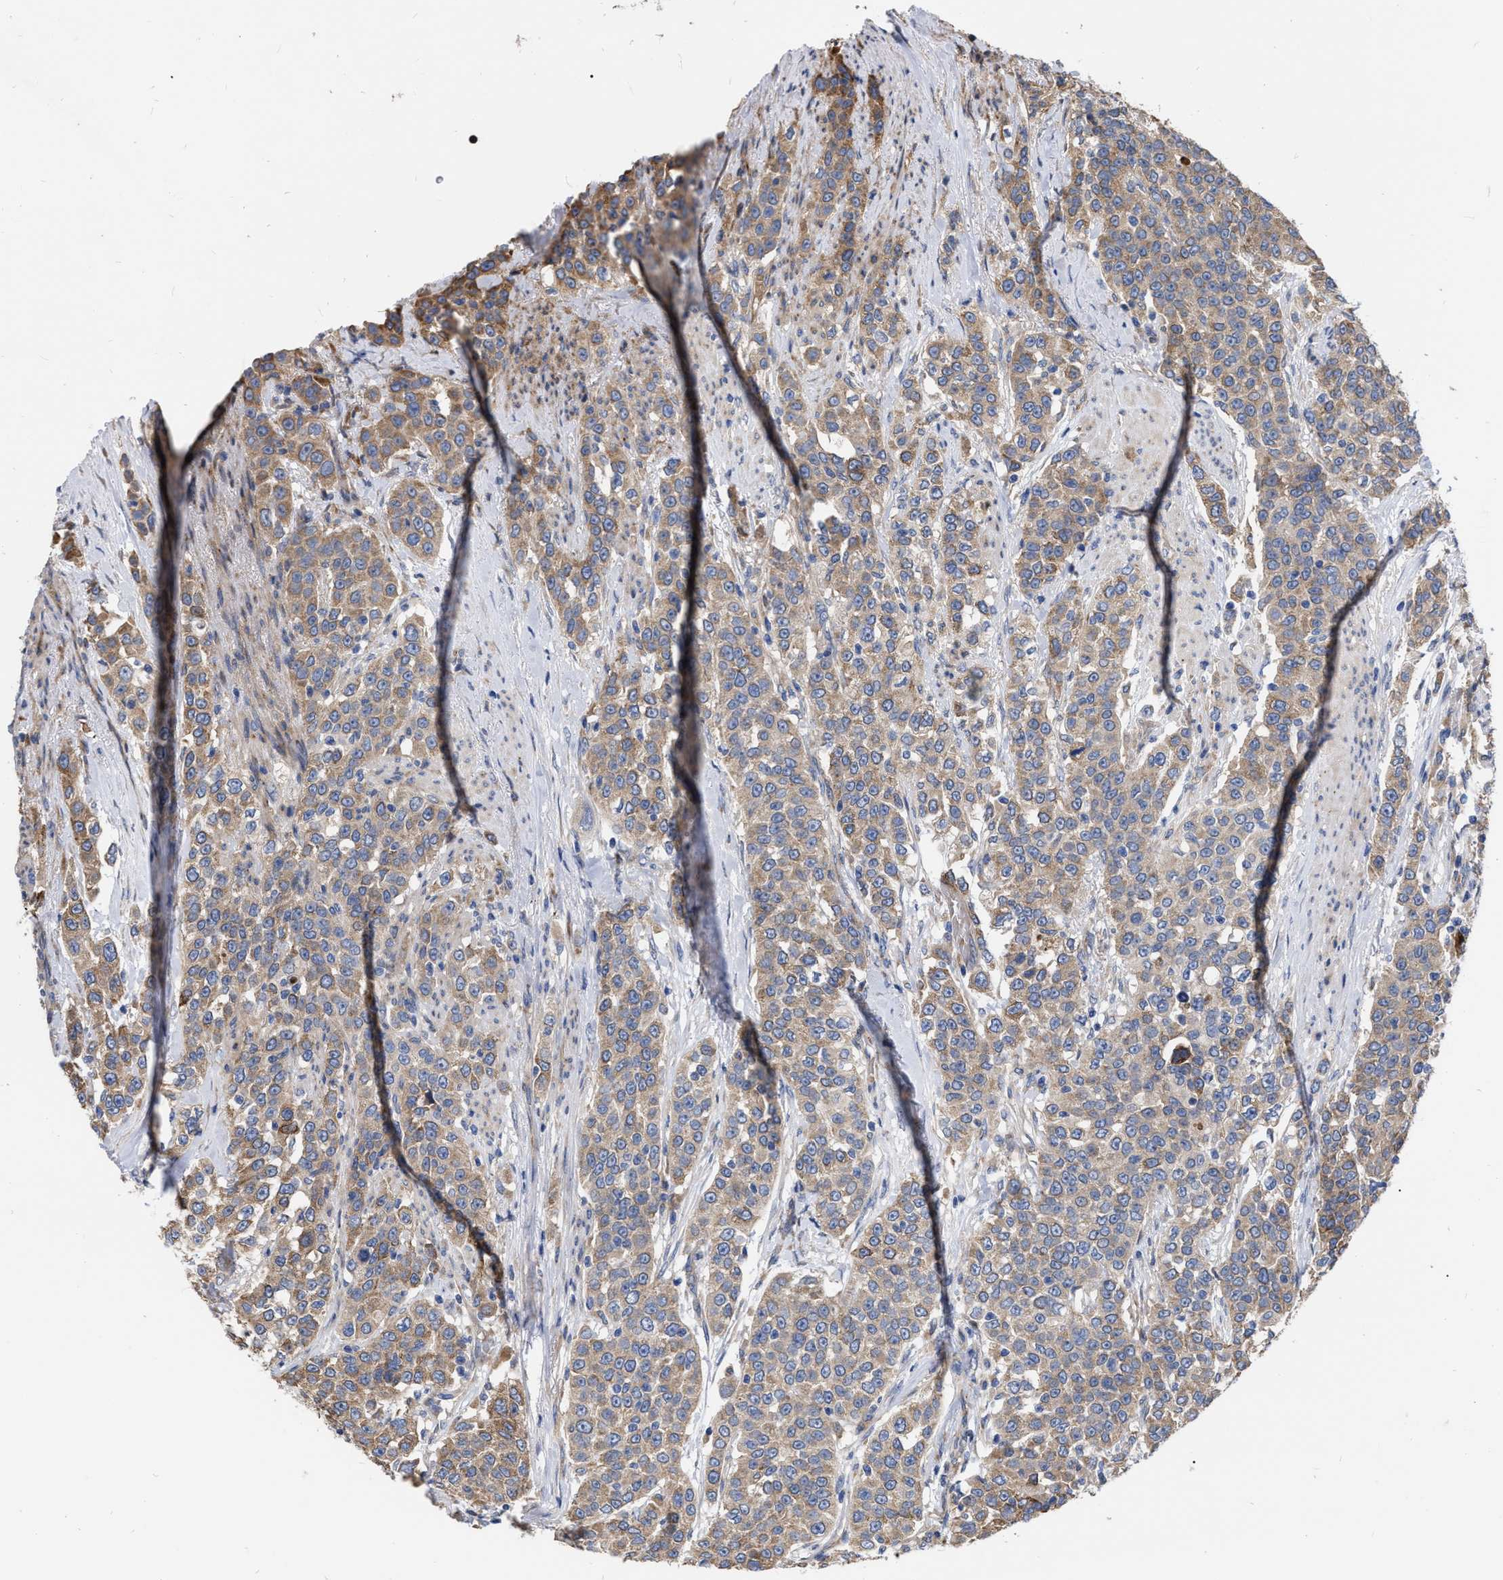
{"staining": {"intensity": "moderate", "quantity": ">75%", "location": "cytoplasmic/membranous"}, "tissue": "urothelial cancer", "cell_type": "Tumor cells", "image_type": "cancer", "snomed": [{"axis": "morphology", "description": "Urothelial carcinoma, High grade"}, {"axis": "topography", "description": "Urinary bladder"}], "caption": "Human high-grade urothelial carcinoma stained for a protein (brown) displays moderate cytoplasmic/membranous positive positivity in approximately >75% of tumor cells.", "gene": "MLST8", "patient": {"sex": "female", "age": 80}}